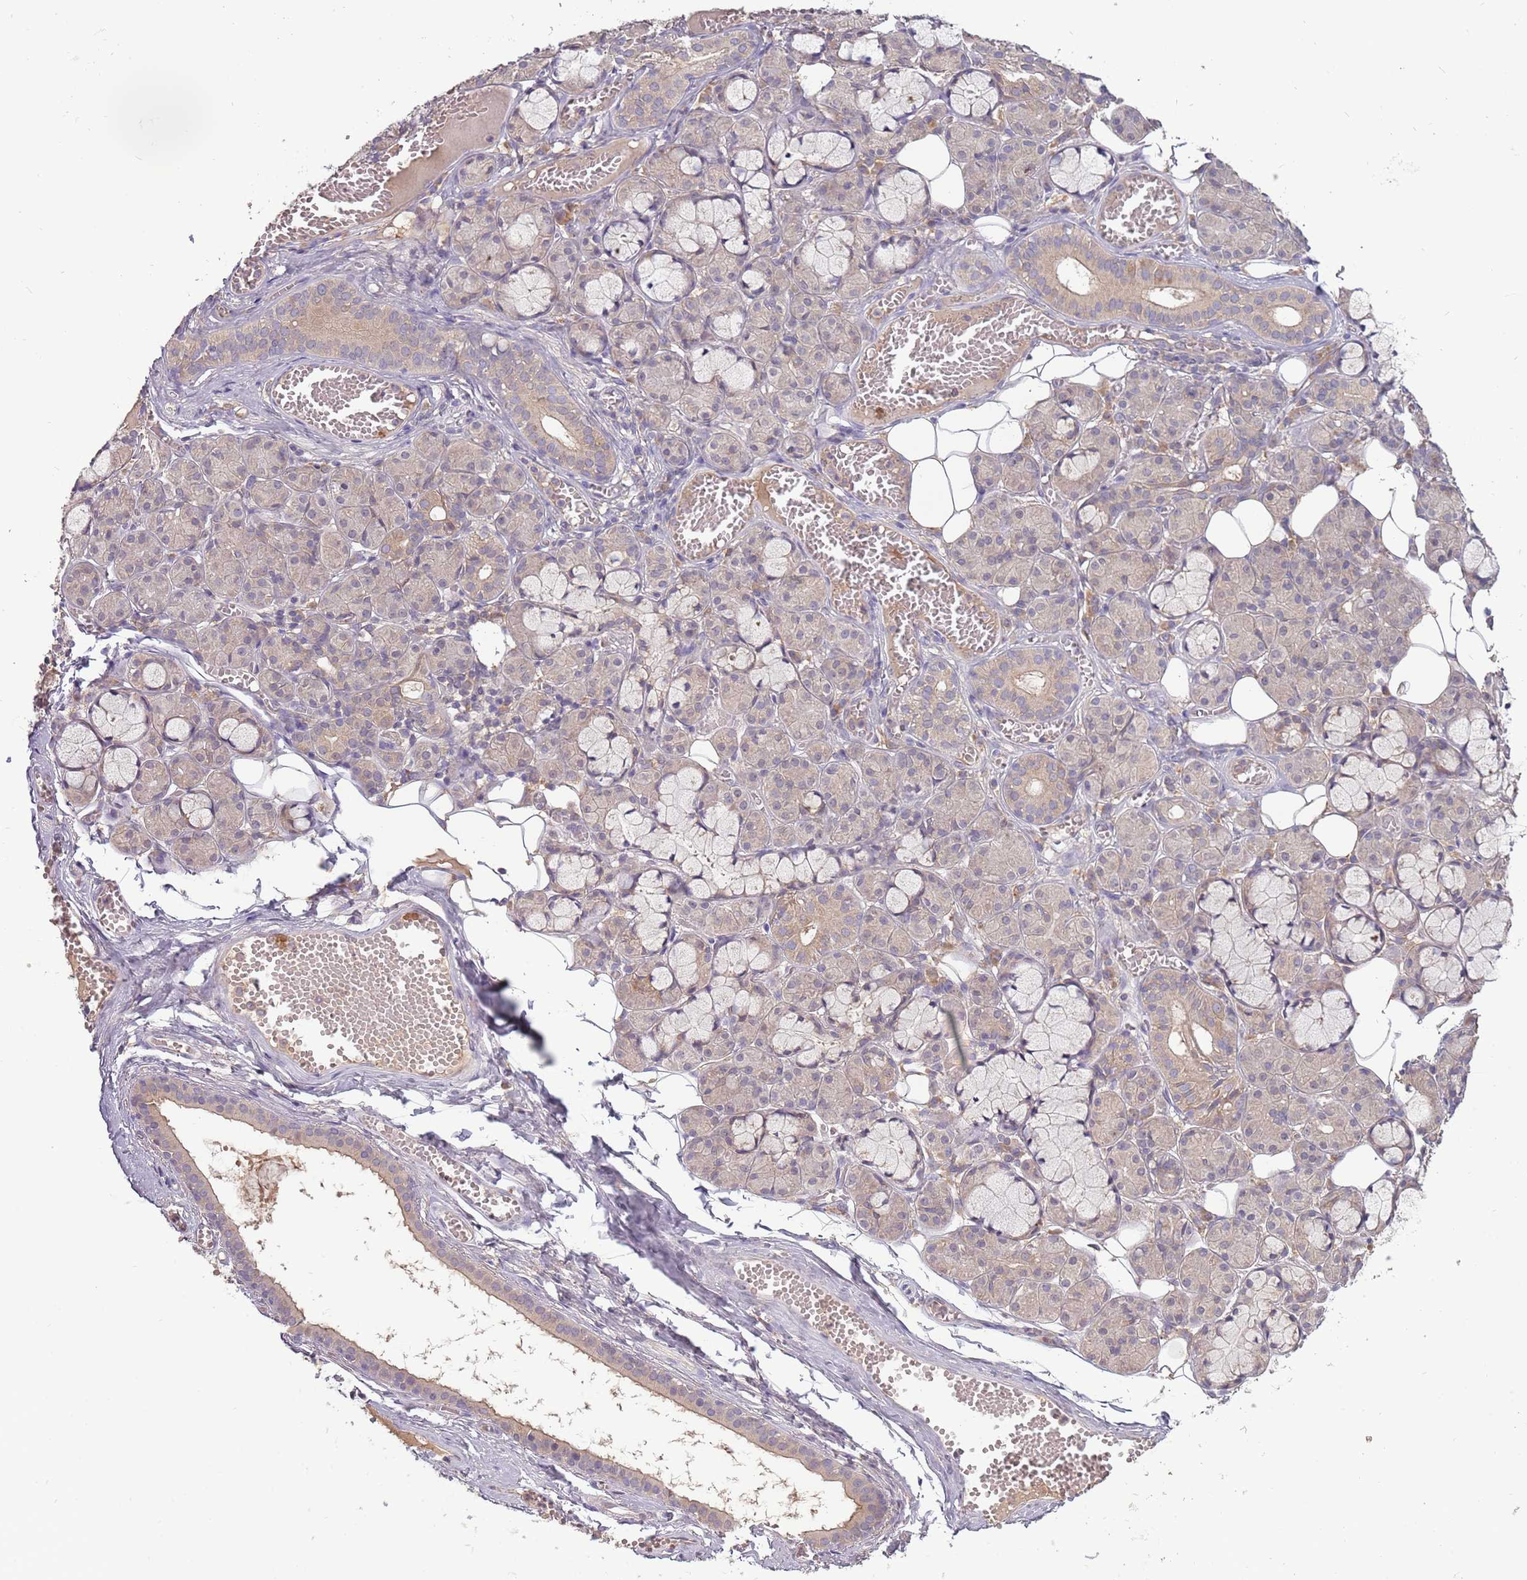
{"staining": {"intensity": "weak", "quantity": "<25%", "location": "cytoplasmic/membranous"}, "tissue": "salivary gland", "cell_type": "Glandular cells", "image_type": "normal", "snomed": [{"axis": "morphology", "description": "Normal tissue, NOS"}, {"axis": "topography", "description": "Salivary gland"}], "caption": "Human salivary gland stained for a protein using IHC exhibits no staining in glandular cells.", "gene": "USP32", "patient": {"sex": "male", "age": 63}}